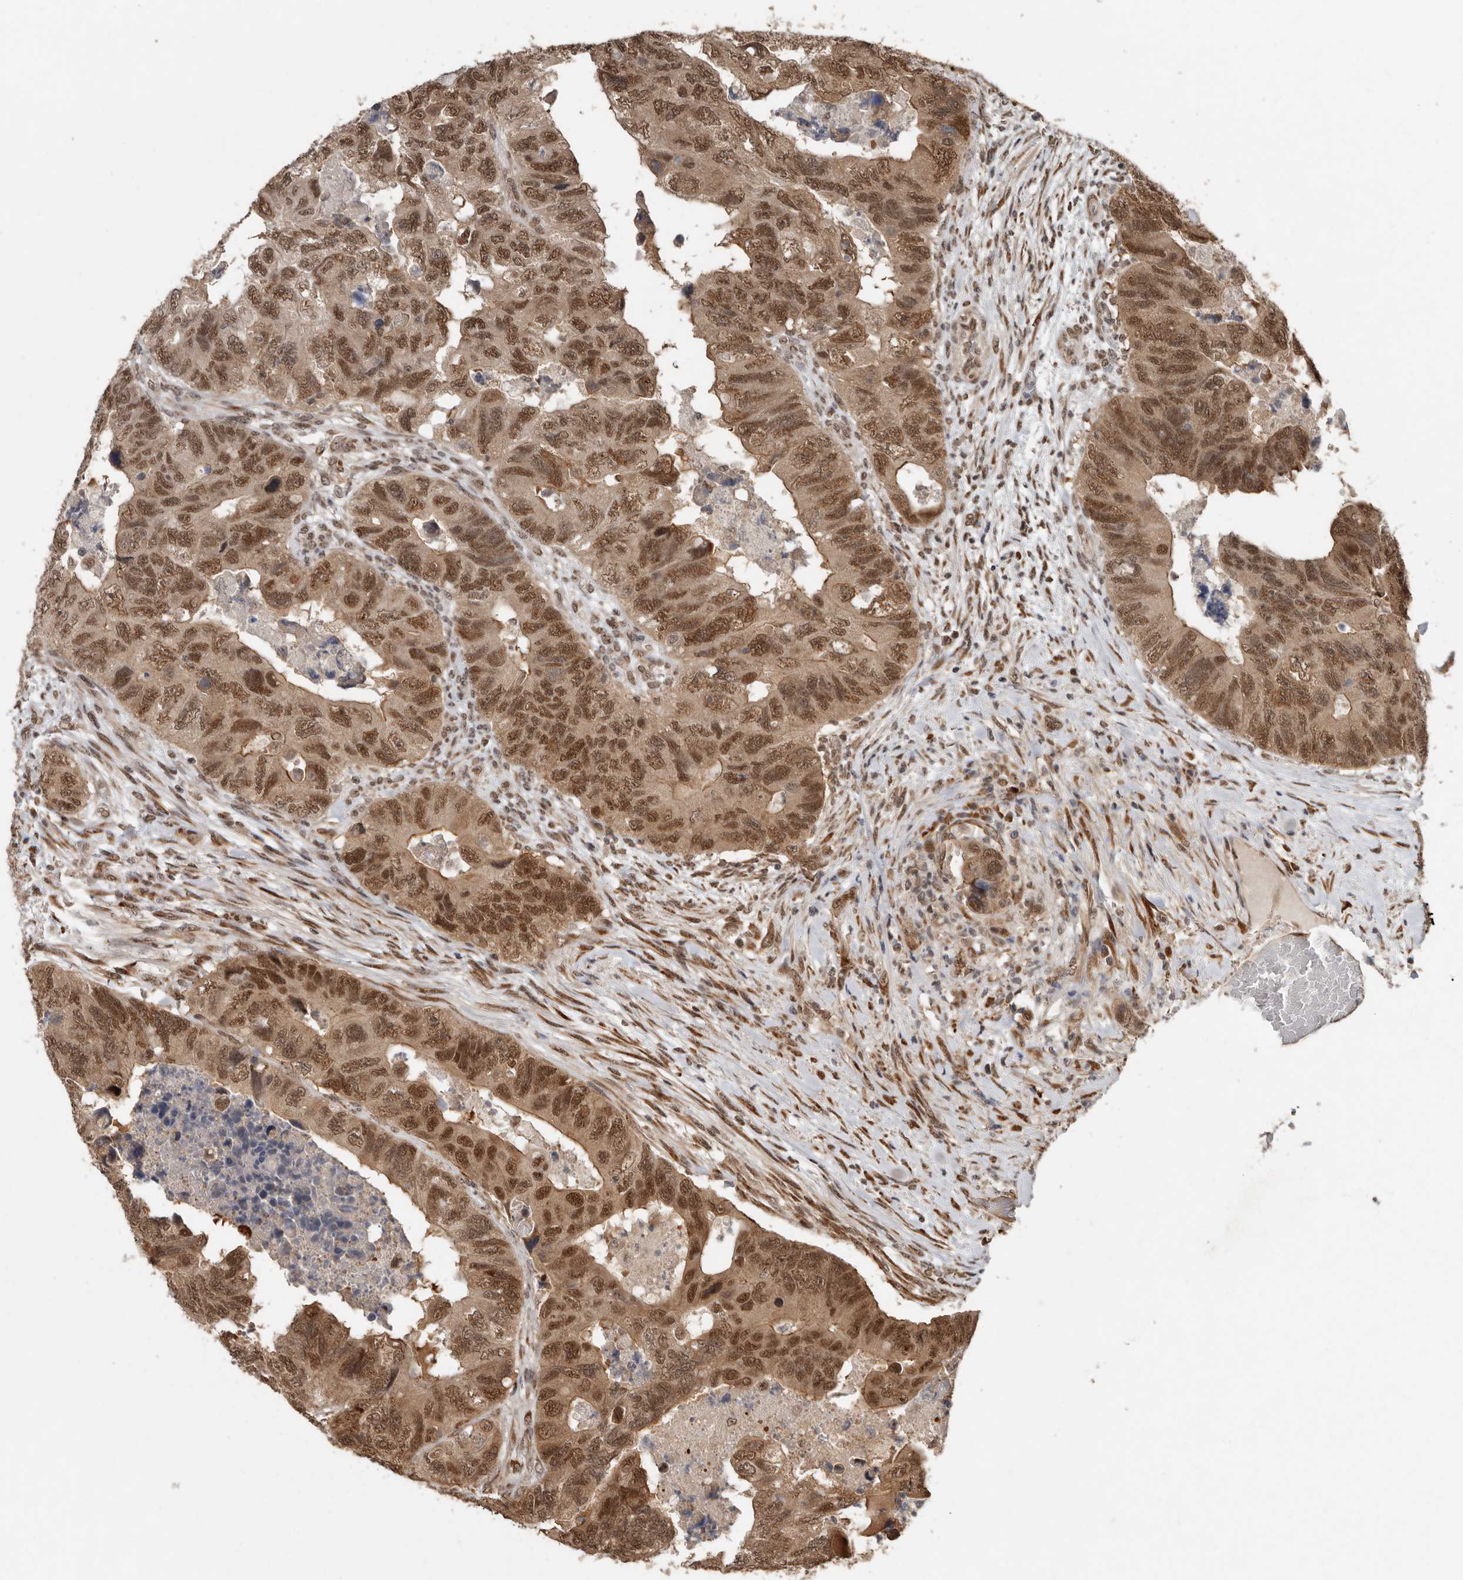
{"staining": {"intensity": "moderate", "quantity": ">75%", "location": "cytoplasmic/membranous,nuclear"}, "tissue": "colorectal cancer", "cell_type": "Tumor cells", "image_type": "cancer", "snomed": [{"axis": "morphology", "description": "Adenocarcinoma, NOS"}, {"axis": "topography", "description": "Rectum"}], "caption": "IHC of colorectal cancer shows medium levels of moderate cytoplasmic/membranous and nuclear staining in about >75% of tumor cells.", "gene": "LRGUK", "patient": {"sex": "male", "age": 63}}